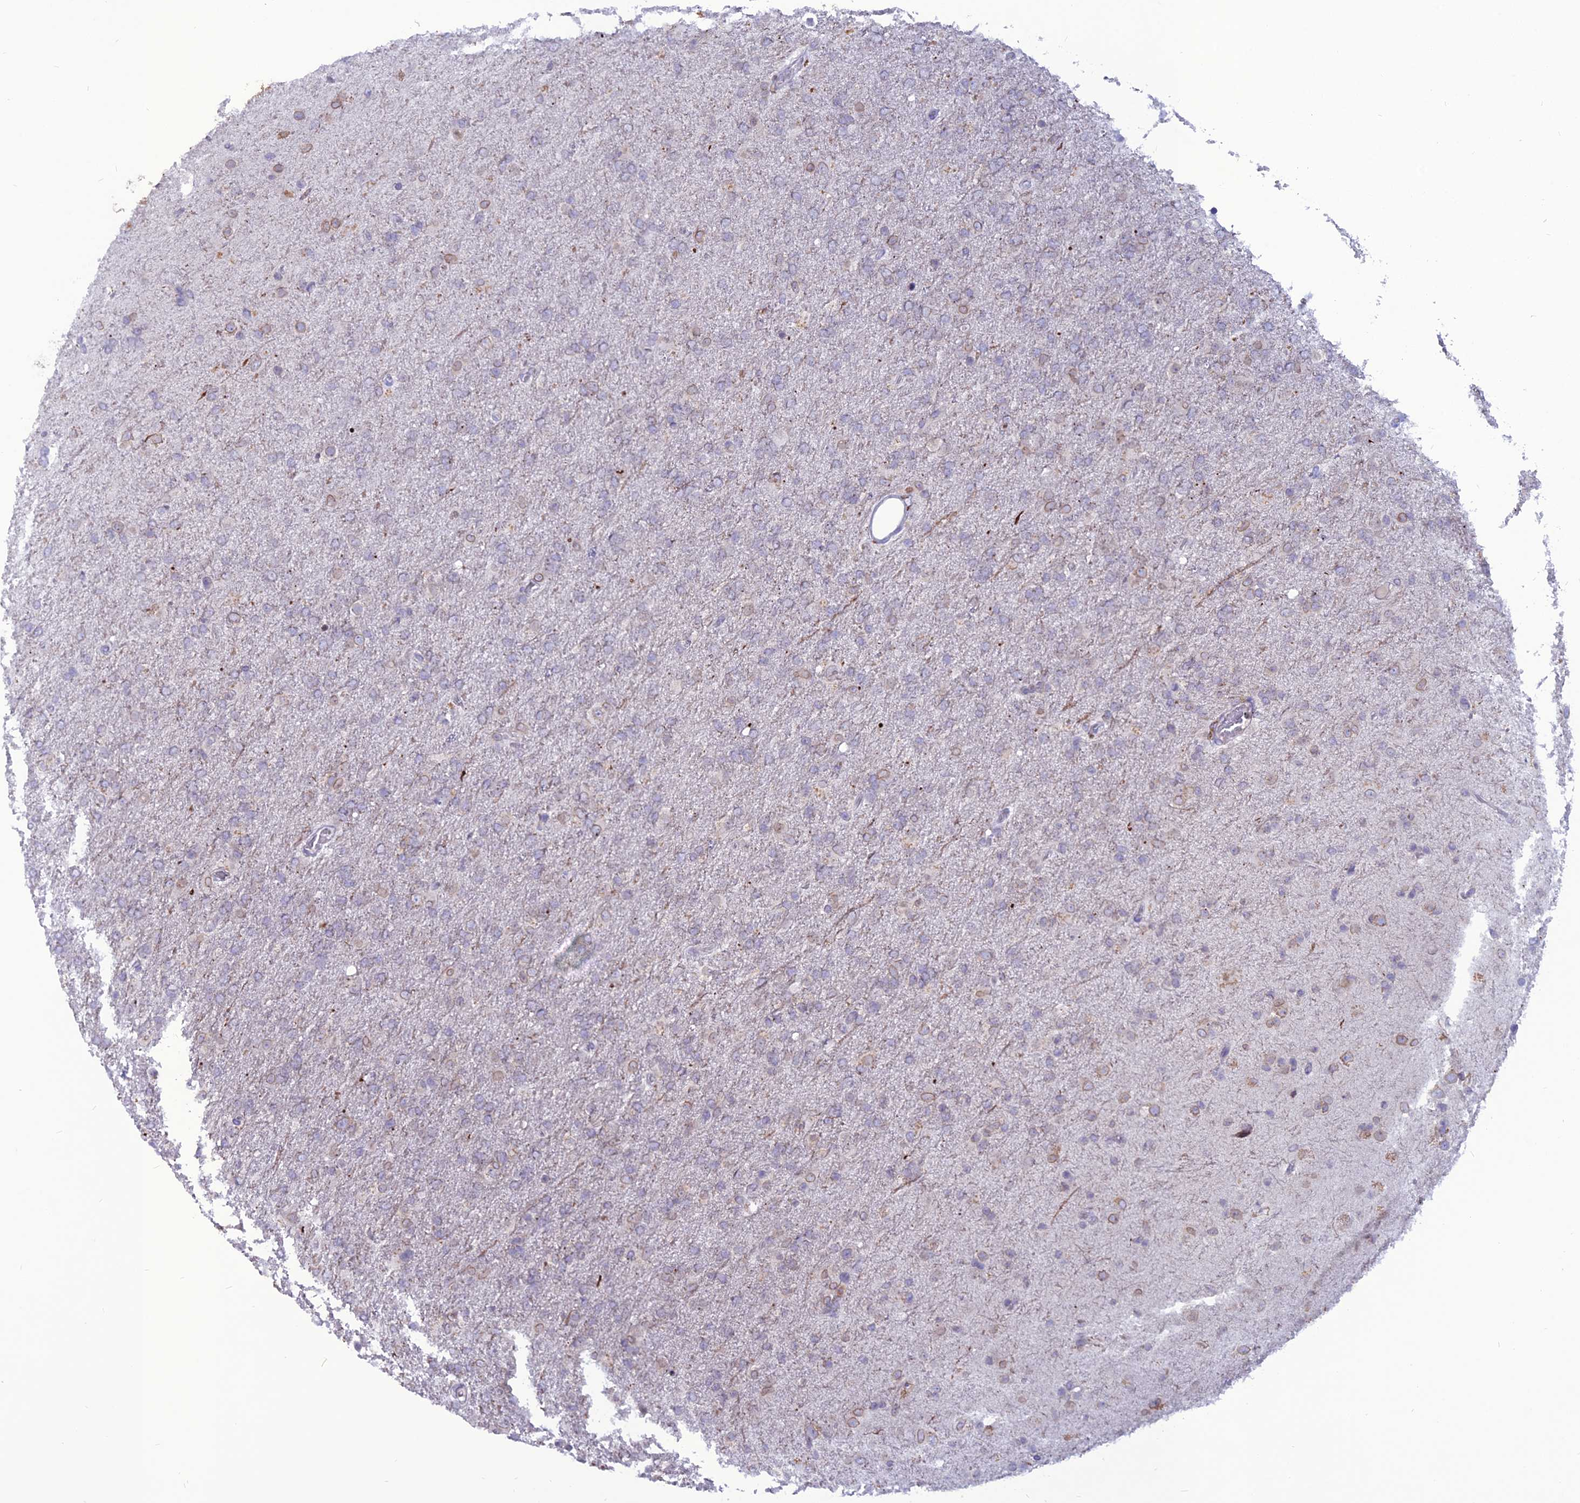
{"staining": {"intensity": "negative", "quantity": "none", "location": "none"}, "tissue": "glioma", "cell_type": "Tumor cells", "image_type": "cancer", "snomed": [{"axis": "morphology", "description": "Glioma, malignant, Low grade"}, {"axis": "topography", "description": "Brain"}], "caption": "Tumor cells show no significant positivity in glioma.", "gene": "WDR46", "patient": {"sex": "male", "age": 65}}